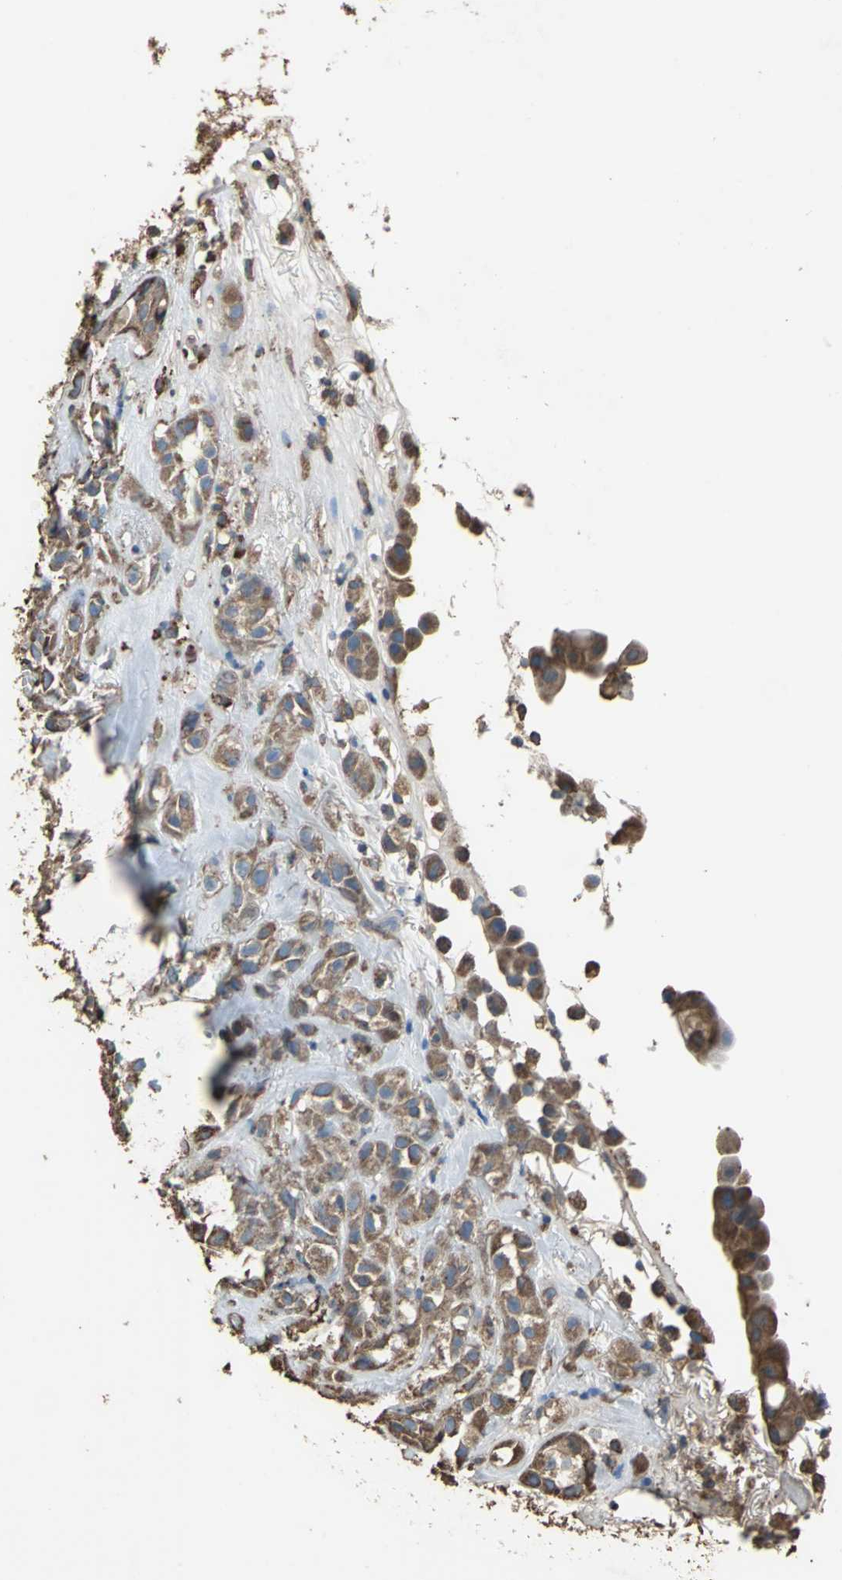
{"staining": {"intensity": "strong", "quantity": ">75%", "location": "cytoplasmic/membranous"}, "tissue": "head and neck cancer", "cell_type": "Tumor cells", "image_type": "cancer", "snomed": [{"axis": "morphology", "description": "Squamous cell carcinoma, NOS"}, {"axis": "topography", "description": "Head-Neck"}], "caption": "Head and neck cancer stained with DAB immunohistochemistry shows high levels of strong cytoplasmic/membranous expression in about >75% of tumor cells.", "gene": "GPANK1", "patient": {"sex": "male", "age": 62}}